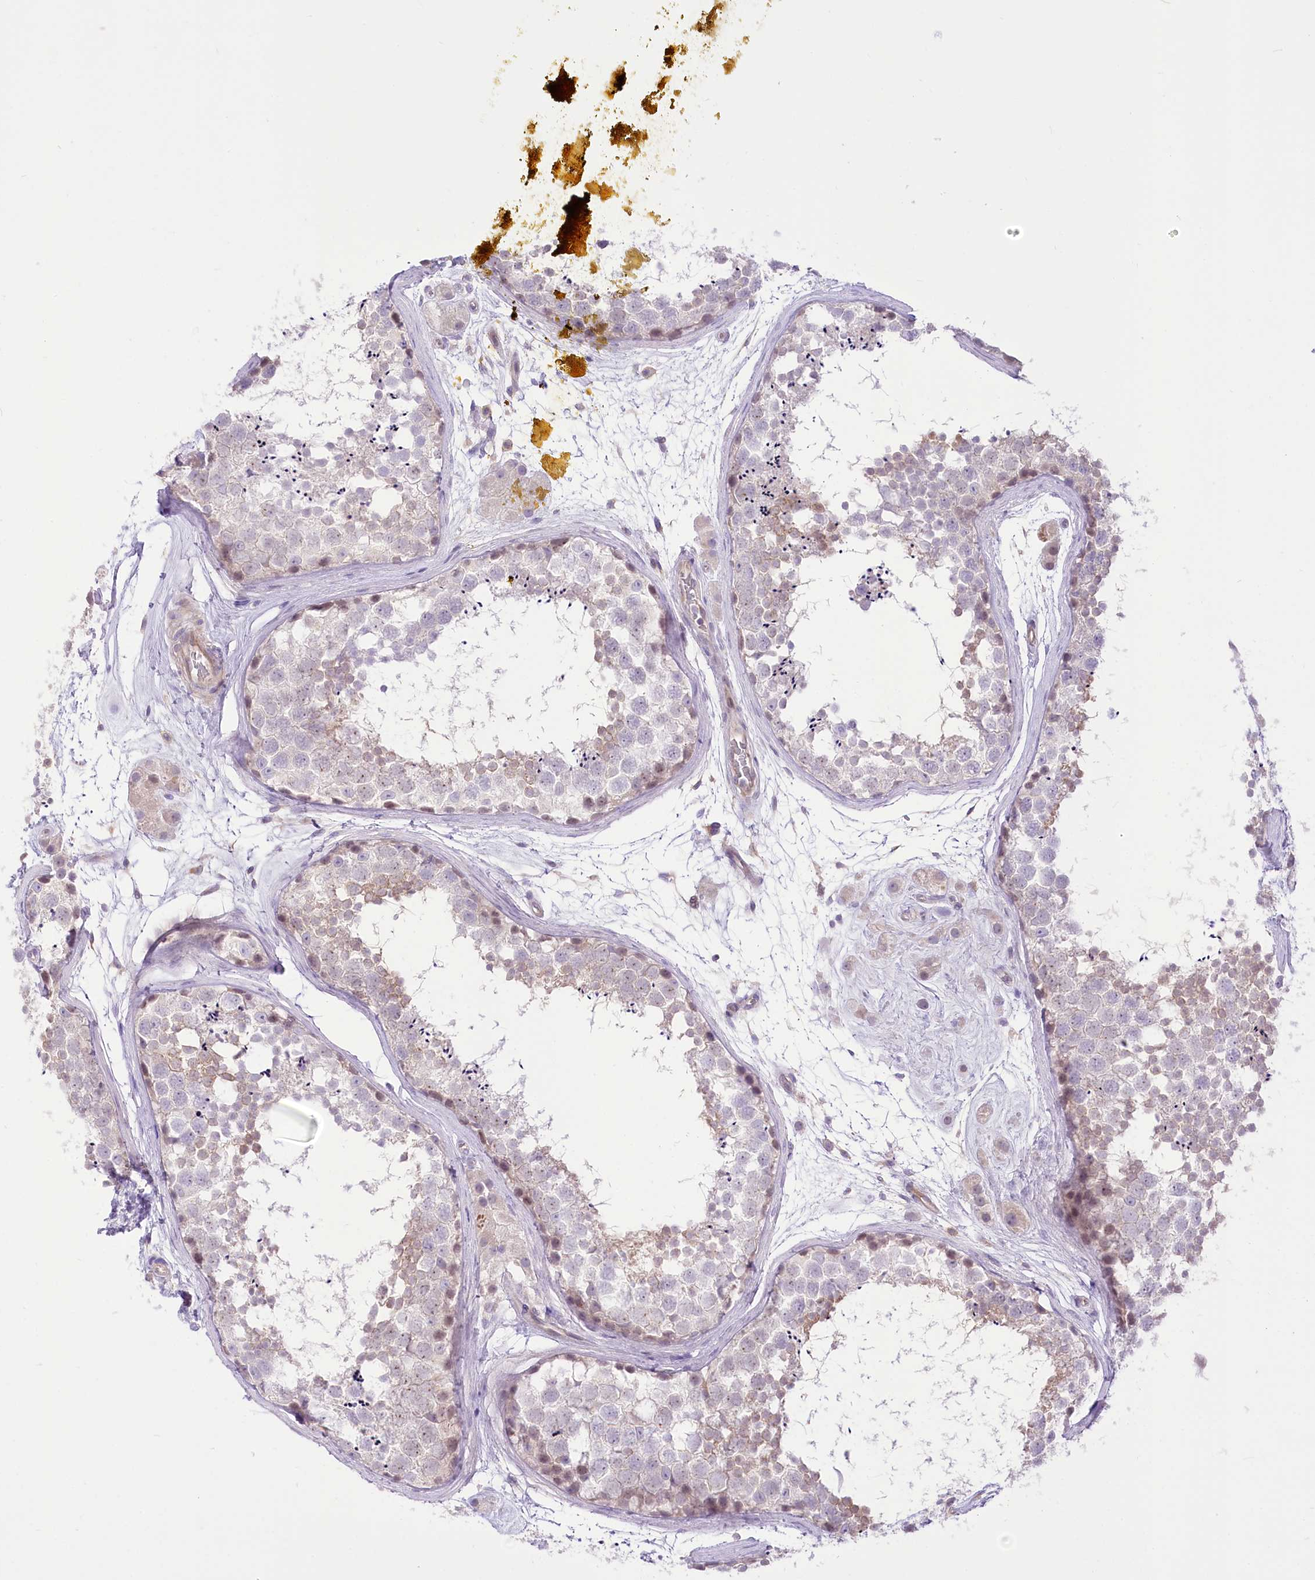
{"staining": {"intensity": "weak", "quantity": "<25%", "location": "cytoplasmic/membranous,nuclear"}, "tissue": "testis", "cell_type": "Cells in seminiferous ducts", "image_type": "normal", "snomed": [{"axis": "morphology", "description": "Normal tissue, NOS"}, {"axis": "topography", "description": "Testis"}], "caption": "This is a histopathology image of immunohistochemistry staining of normal testis, which shows no expression in cells in seminiferous ducts. (DAB (3,3'-diaminobenzidine) immunohistochemistry (IHC), high magnification).", "gene": "HELT", "patient": {"sex": "male", "age": 56}}